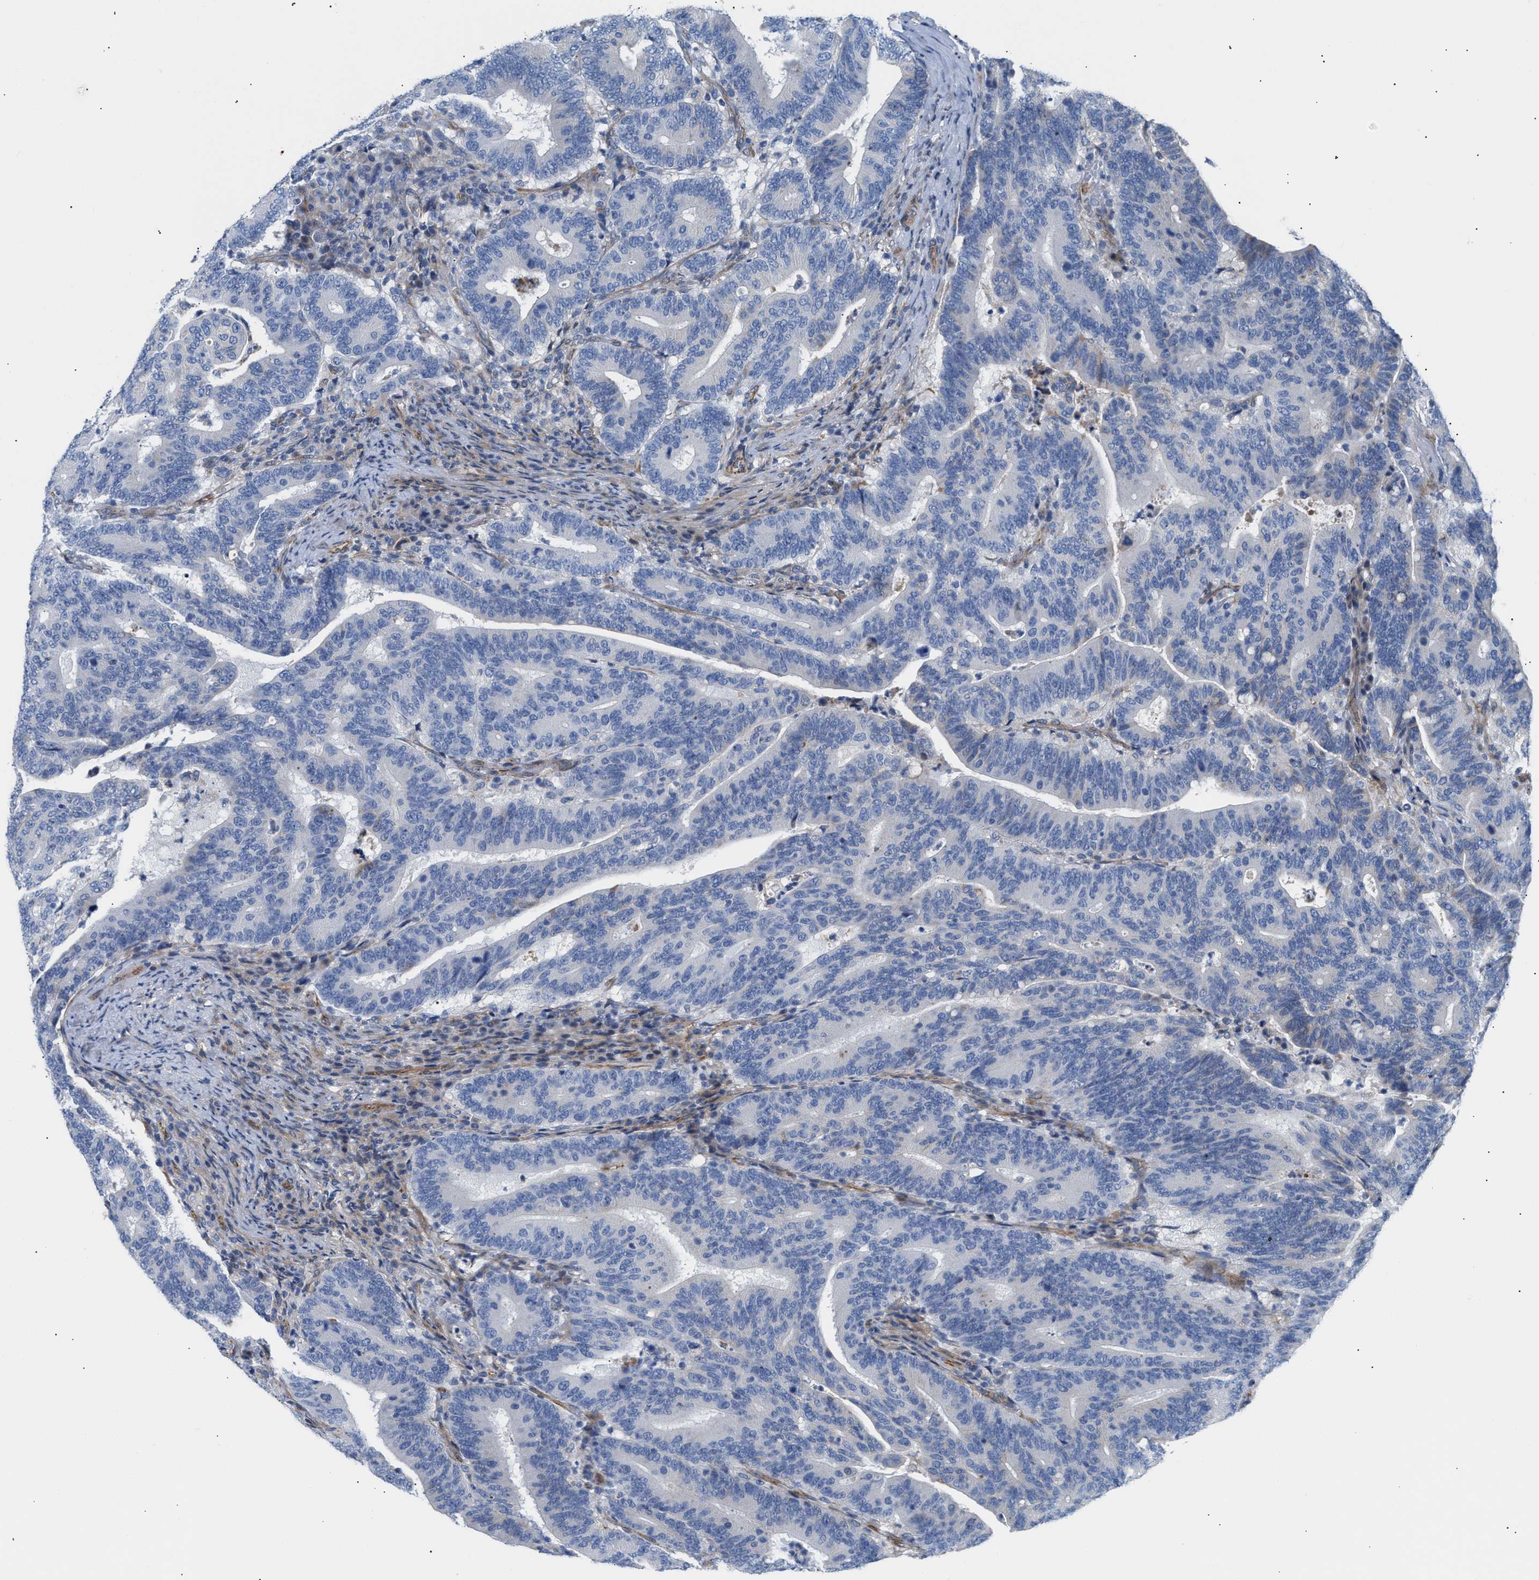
{"staining": {"intensity": "negative", "quantity": "none", "location": "none"}, "tissue": "colorectal cancer", "cell_type": "Tumor cells", "image_type": "cancer", "snomed": [{"axis": "morphology", "description": "Adenocarcinoma, NOS"}, {"axis": "topography", "description": "Colon"}], "caption": "Immunohistochemistry (IHC) photomicrograph of neoplastic tissue: colorectal cancer (adenocarcinoma) stained with DAB (3,3'-diaminobenzidine) reveals no significant protein expression in tumor cells. (DAB (3,3'-diaminobenzidine) IHC with hematoxylin counter stain).", "gene": "TFPI", "patient": {"sex": "female", "age": 66}}